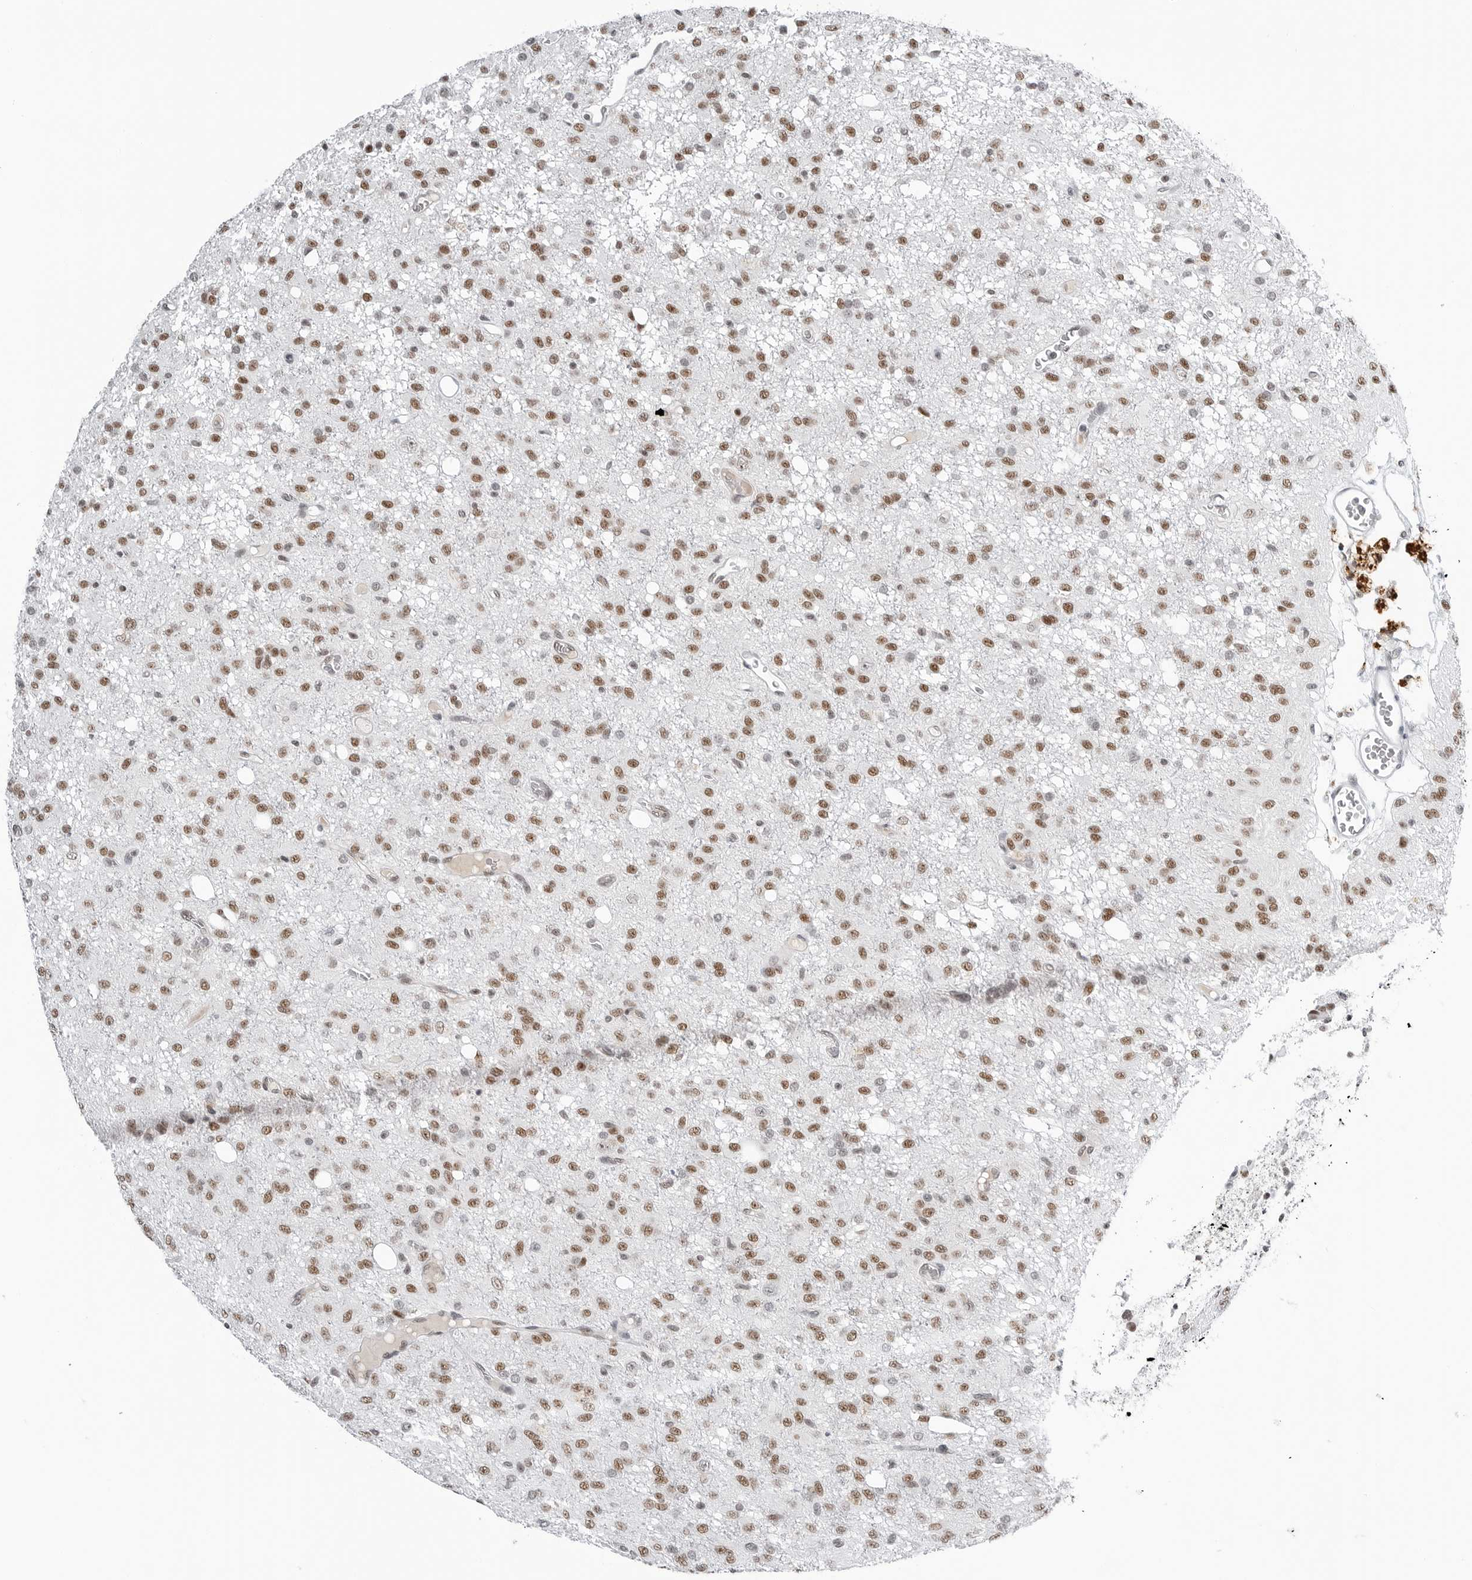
{"staining": {"intensity": "moderate", "quantity": ">75%", "location": "nuclear"}, "tissue": "glioma", "cell_type": "Tumor cells", "image_type": "cancer", "snomed": [{"axis": "morphology", "description": "Glioma, malignant, High grade"}, {"axis": "topography", "description": "Brain"}], "caption": "Protein analysis of malignant glioma (high-grade) tissue shows moderate nuclear expression in about >75% of tumor cells. Nuclei are stained in blue.", "gene": "WRAP53", "patient": {"sex": "female", "age": 59}}